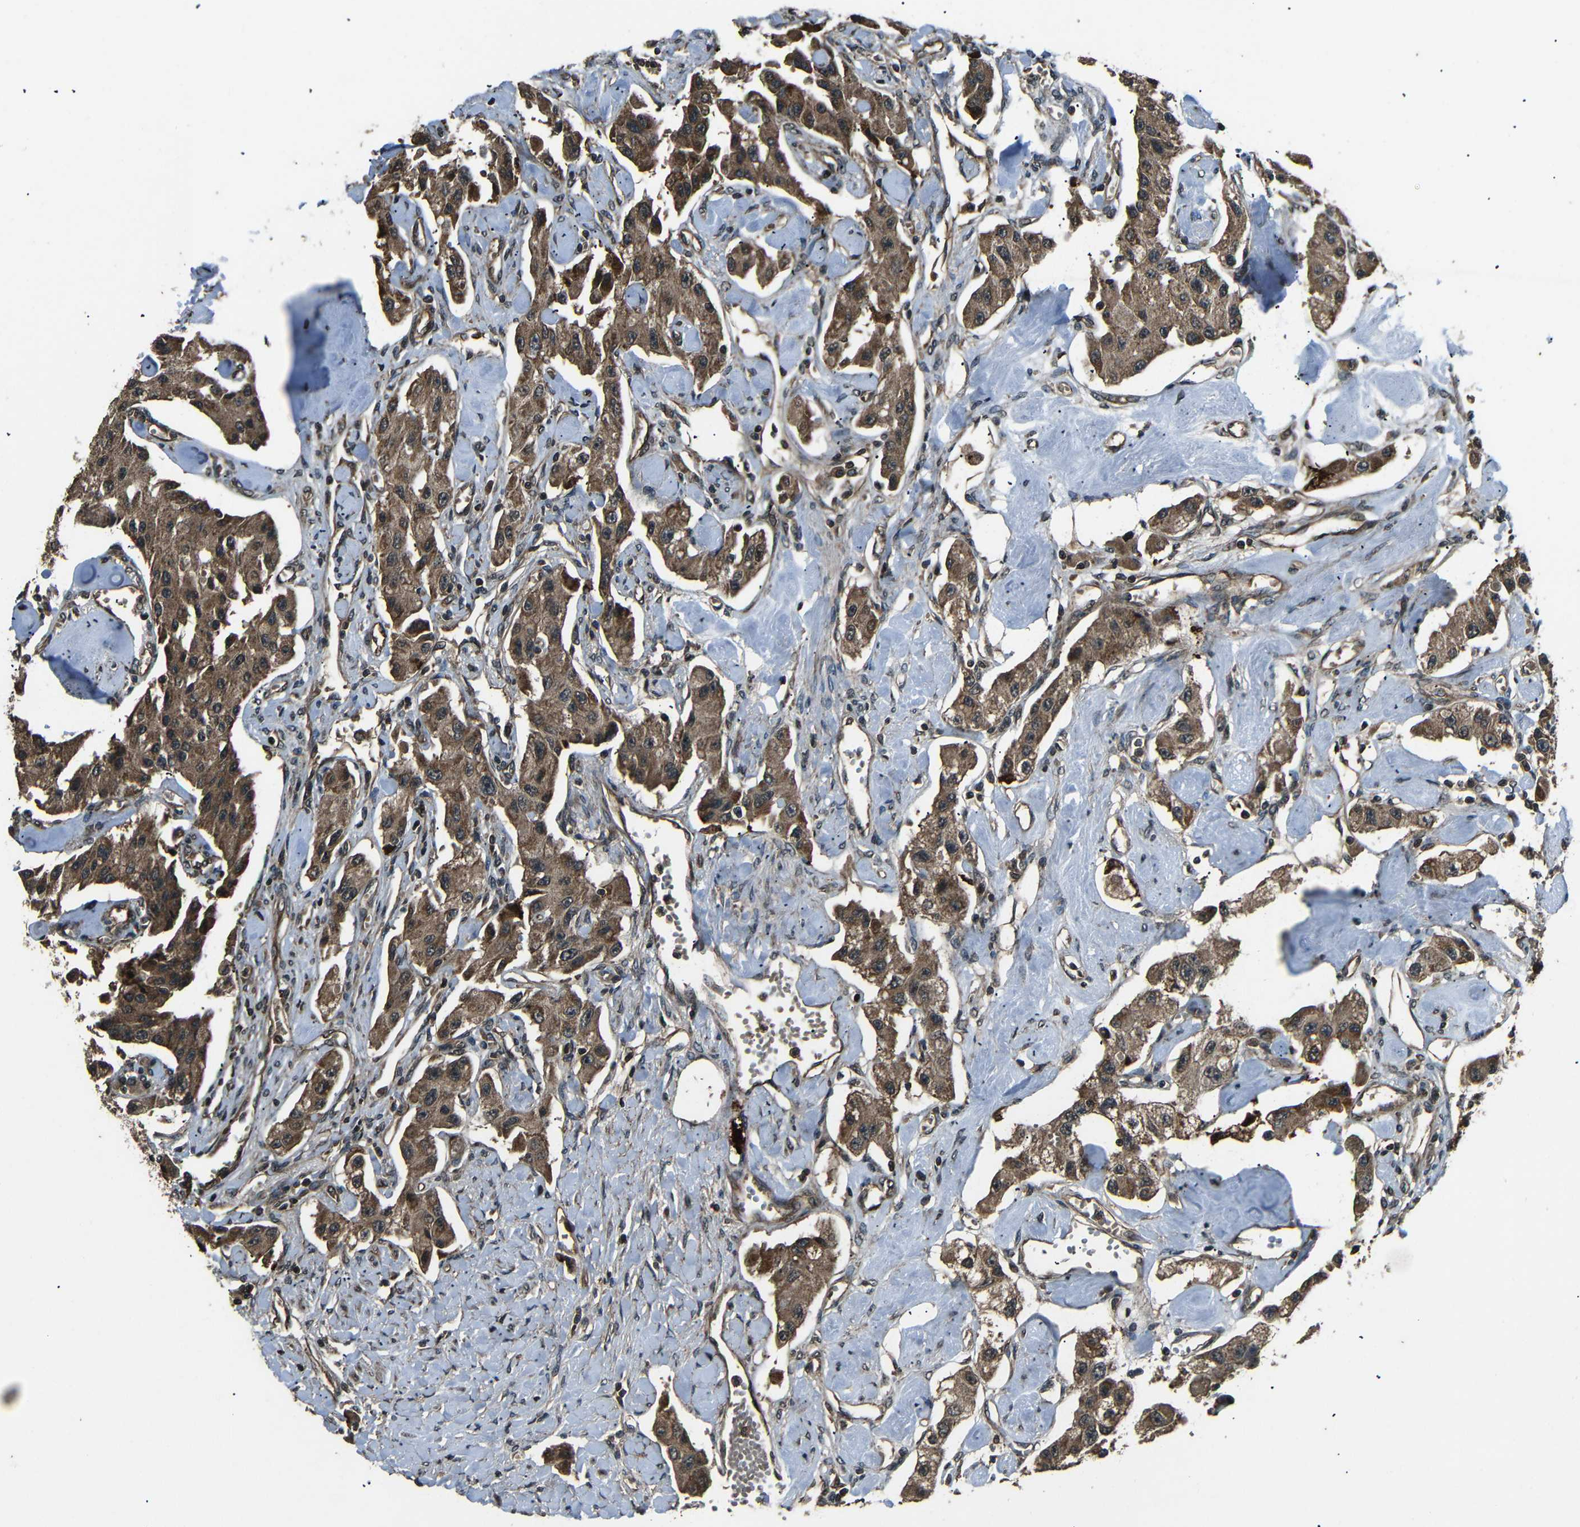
{"staining": {"intensity": "moderate", "quantity": ">75%", "location": "cytoplasmic/membranous"}, "tissue": "carcinoid", "cell_type": "Tumor cells", "image_type": "cancer", "snomed": [{"axis": "morphology", "description": "Carcinoid, malignant, NOS"}, {"axis": "topography", "description": "Pancreas"}], "caption": "The immunohistochemical stain highlights moderate cytoplasmic/membranous positivity in tumor cells of carcinoid (malignant) tissue.", "gene": "PLK2", "patient": {"sex": "male", "age": 41}}